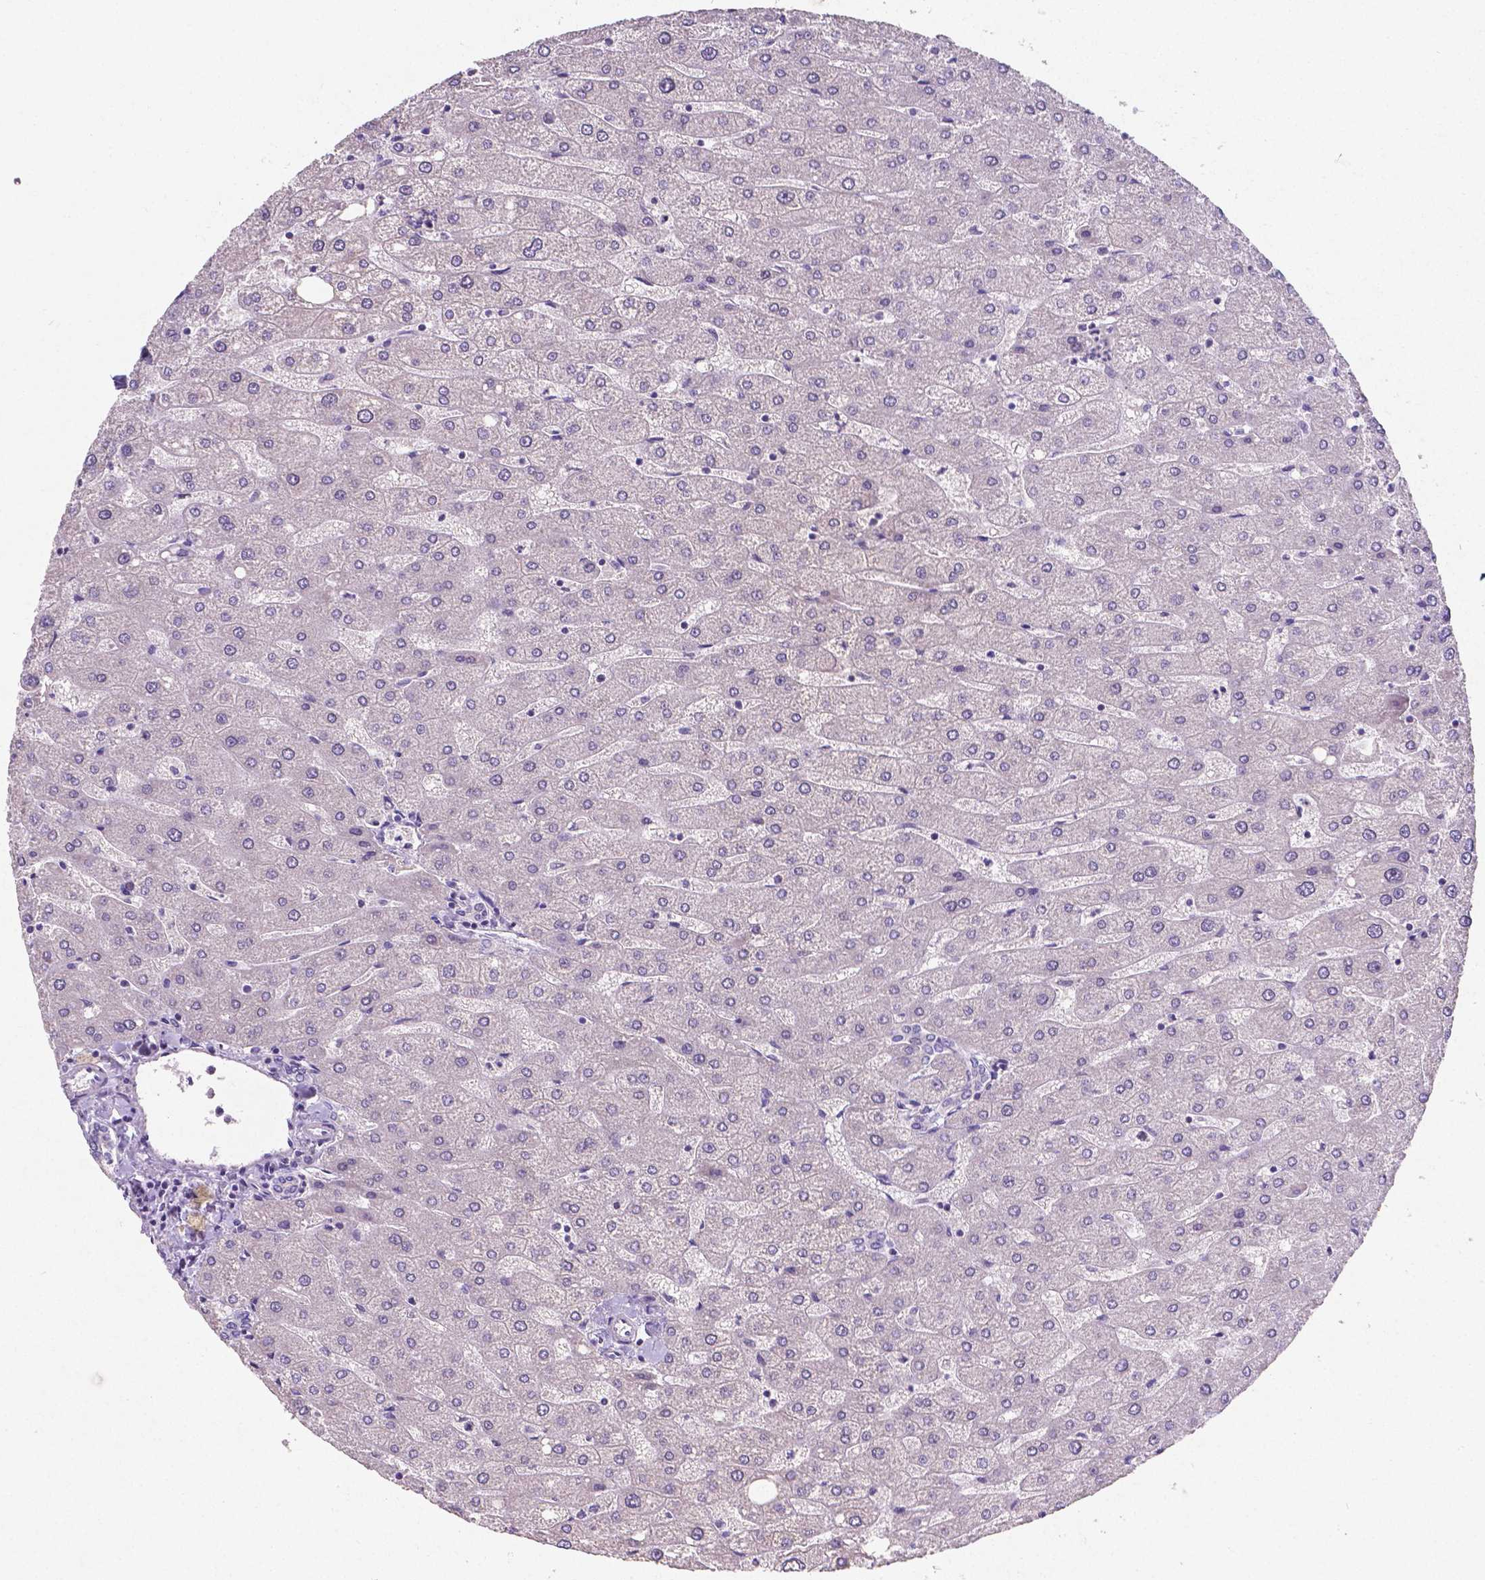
{"staining": {"intensity": "negative", "quantity": "none", "location": "none"}, "tissue": "liver", "cell_type": "Cholangiocytes", "image_type": "normal", "snomed": [{"axis": "morphology", "description": "Normal tissue, NOS"}, {"axis": "topography", "description": "Liver"}], "caption": "DAB immunohistochemical staining of unremarkable liver displays no significant positivity in cholangiocytes. (DAB (3,3'-diaminobenzidine) IHC visualized using brightfield microscopy, high magnification).", "gene": "SATB2", "patient": {"sex": "male", "age": 67}}